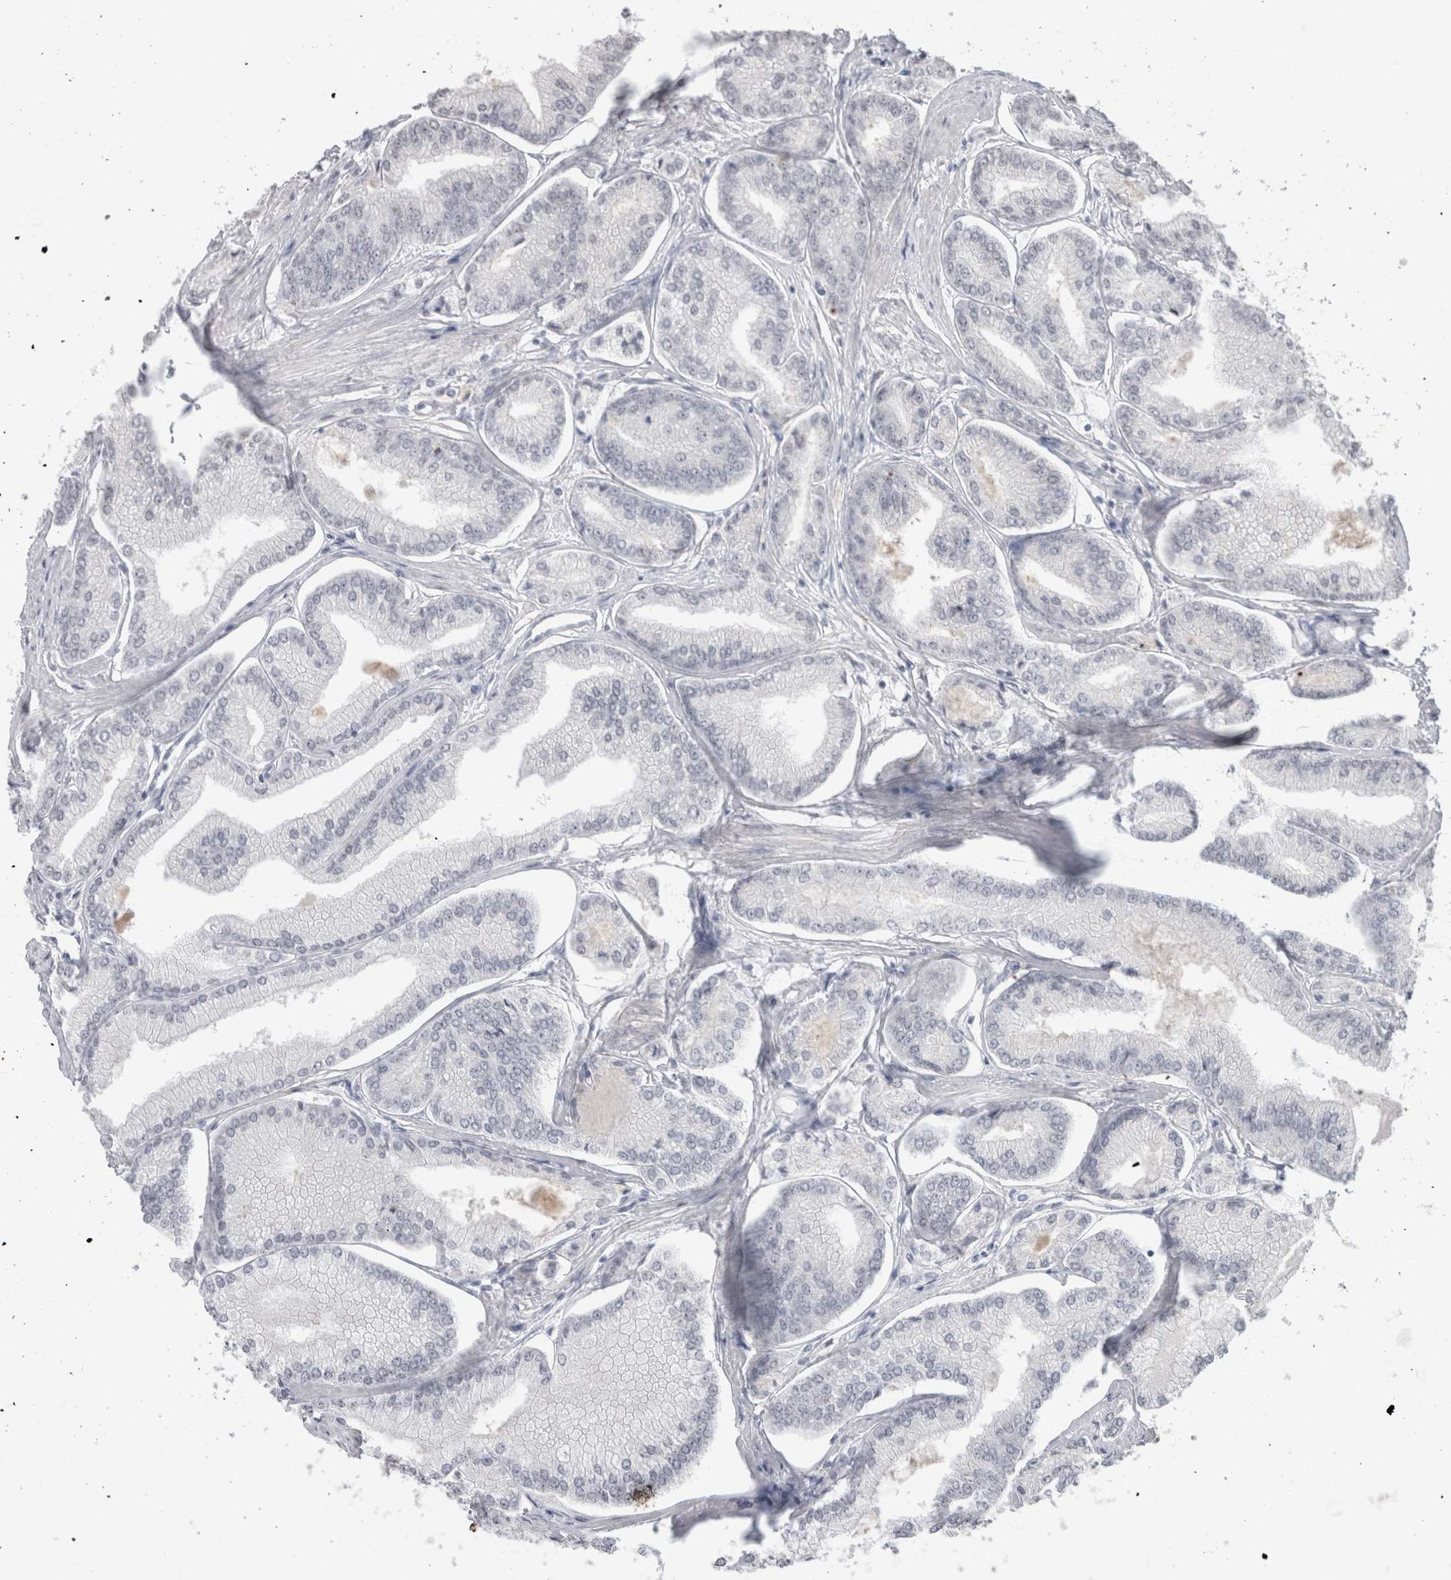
{"staining": {"intensity": "negative", "quantity": "none", "location": "none"}, "tissue": "prostate cancer", "cell_type": "Tumor cells", "image_type": "cancer", "snomed": [{"axis": "morphology", "description": "Adenocarcinoma, Low grade"}, {"axis": "topography", "description": "Prostate"}], "caption": "Image shows no significant protein expression in tumor cells of low-grade adenocarcinoma (prostate).", "gene": "CADM3", "patient": {"sex": "male", "age": 52}}